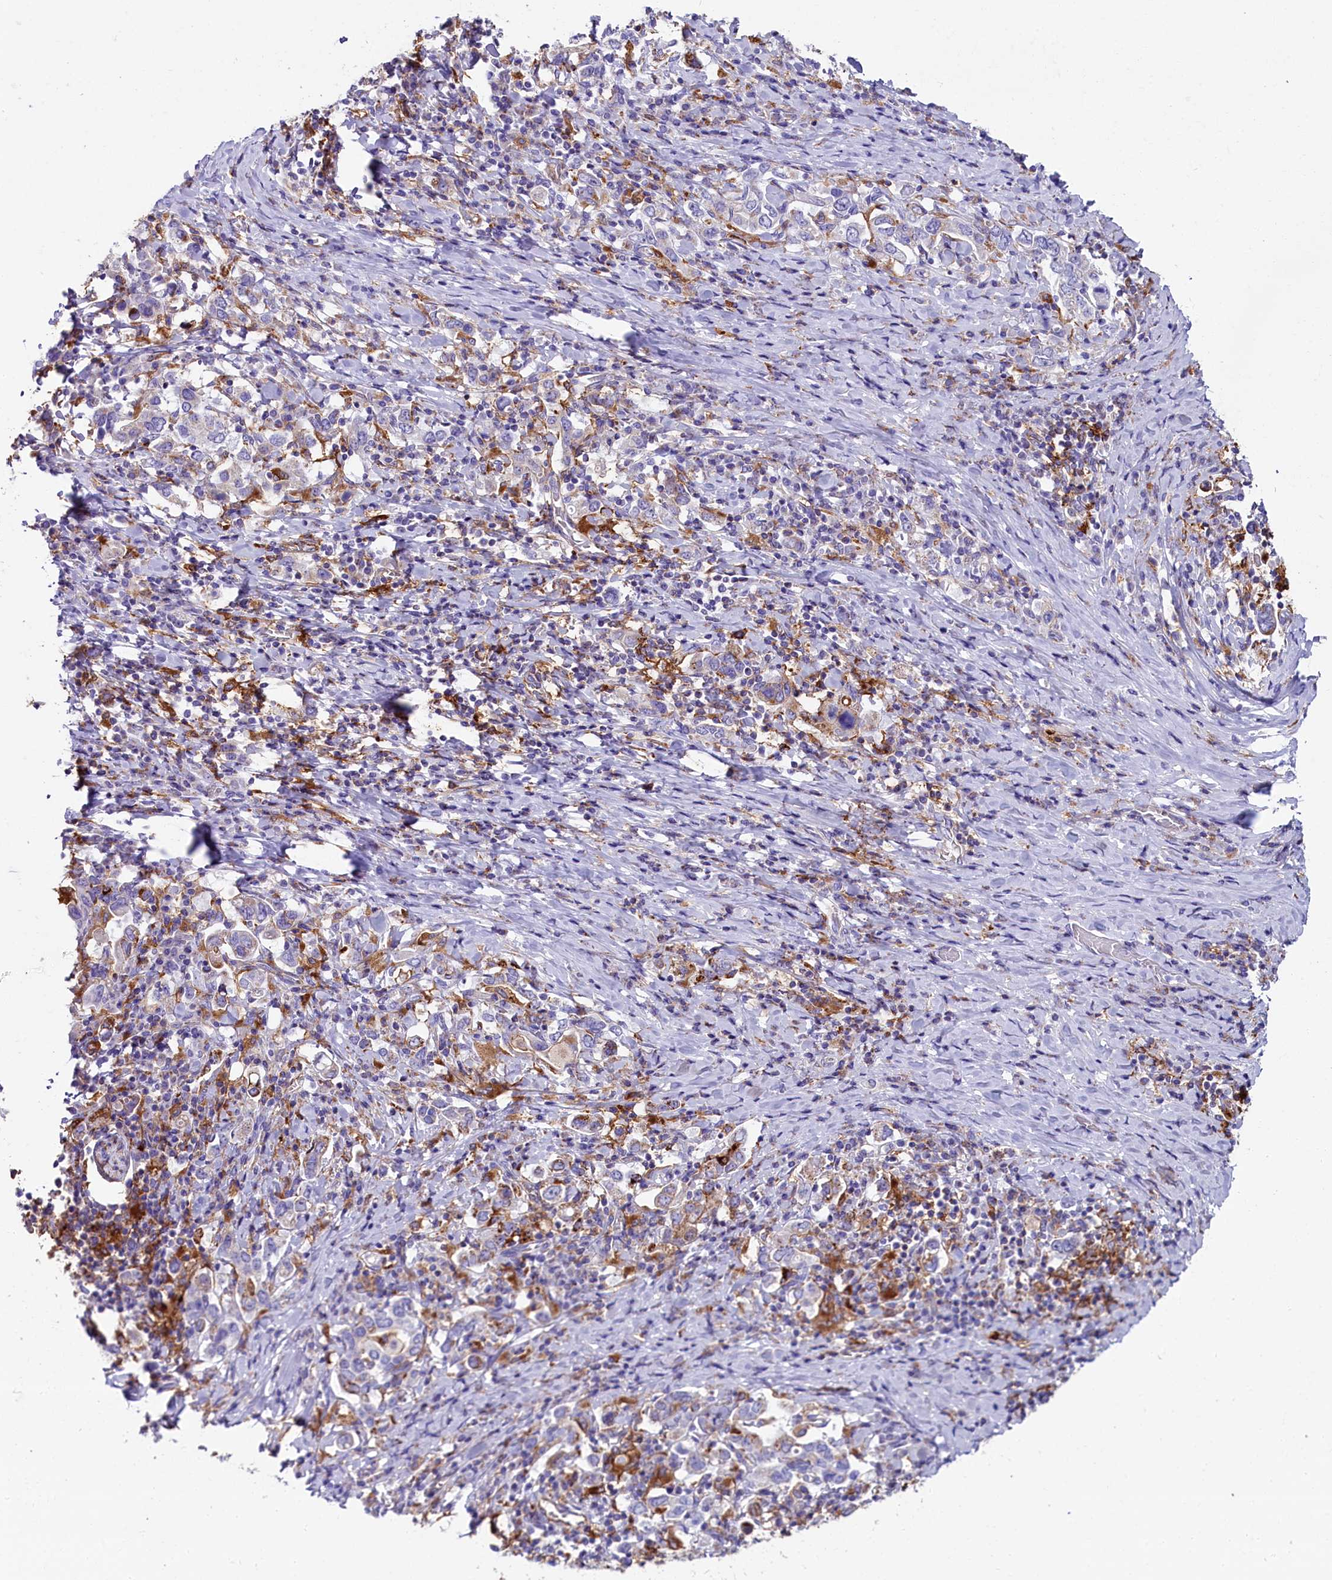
{"staining": {"intensity": "weak", "quantity": "<25%", "location": "cytoplasmic/membranous"}, "tissue": "stomach cancer", "cell_type": "Tumor cells", "image_type": "cancer", "snomed": [{"axis": "morphology", "description": "Adenocarcinoma, NOS"}, {"axis": "topography", "description": "Stomach, upper"}, {"axis": "topography", "description": "Stomach"}], "caption": "This is an immunohistochemistry image of human stomach cancer. There is no positivity in tumor cells.", "gene": "IL20RA", "patient": {"sex": "male", "age": 62}}